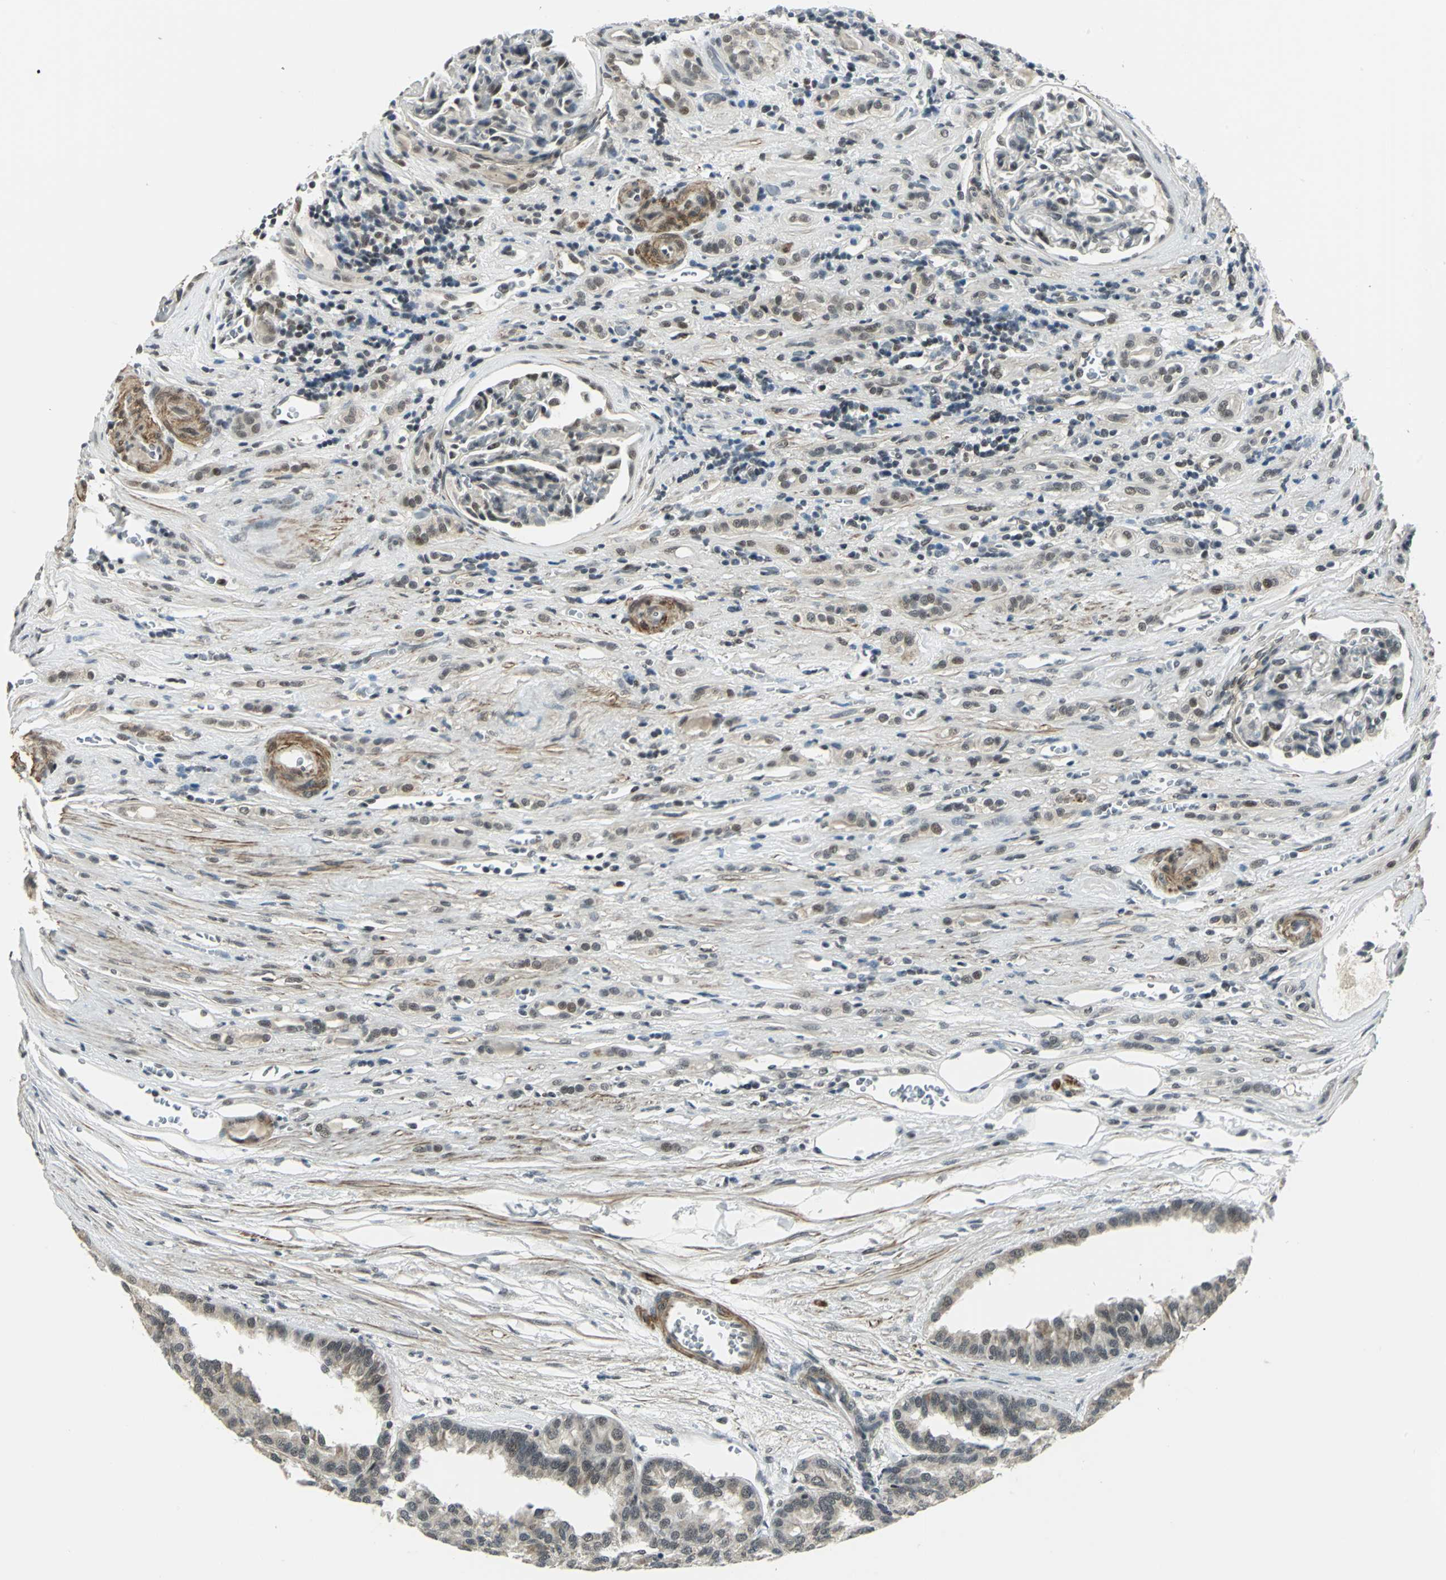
{"staining": {"intensity": "weak", "quantity": ">75%", "location": "cytoplasmic/membranous,nuclear"}, "tissue": "renal cancer", "cell_type": "Tumor cells", "image_type": "cancer", "snomed": [{"axis": "morphology", "description": "Adenocarcinoma, NOS"}, {"axis": "topography", "description": "Kidney"}], "caption": "Human renal adenocarcinoma stained with a brown dye reveals weak cytoplasmic/membranous and nuclear positive staining in approximately >75% of tumor cells.", "gene": "MTA1", "patient": {"sex": "male", "age": 46}}